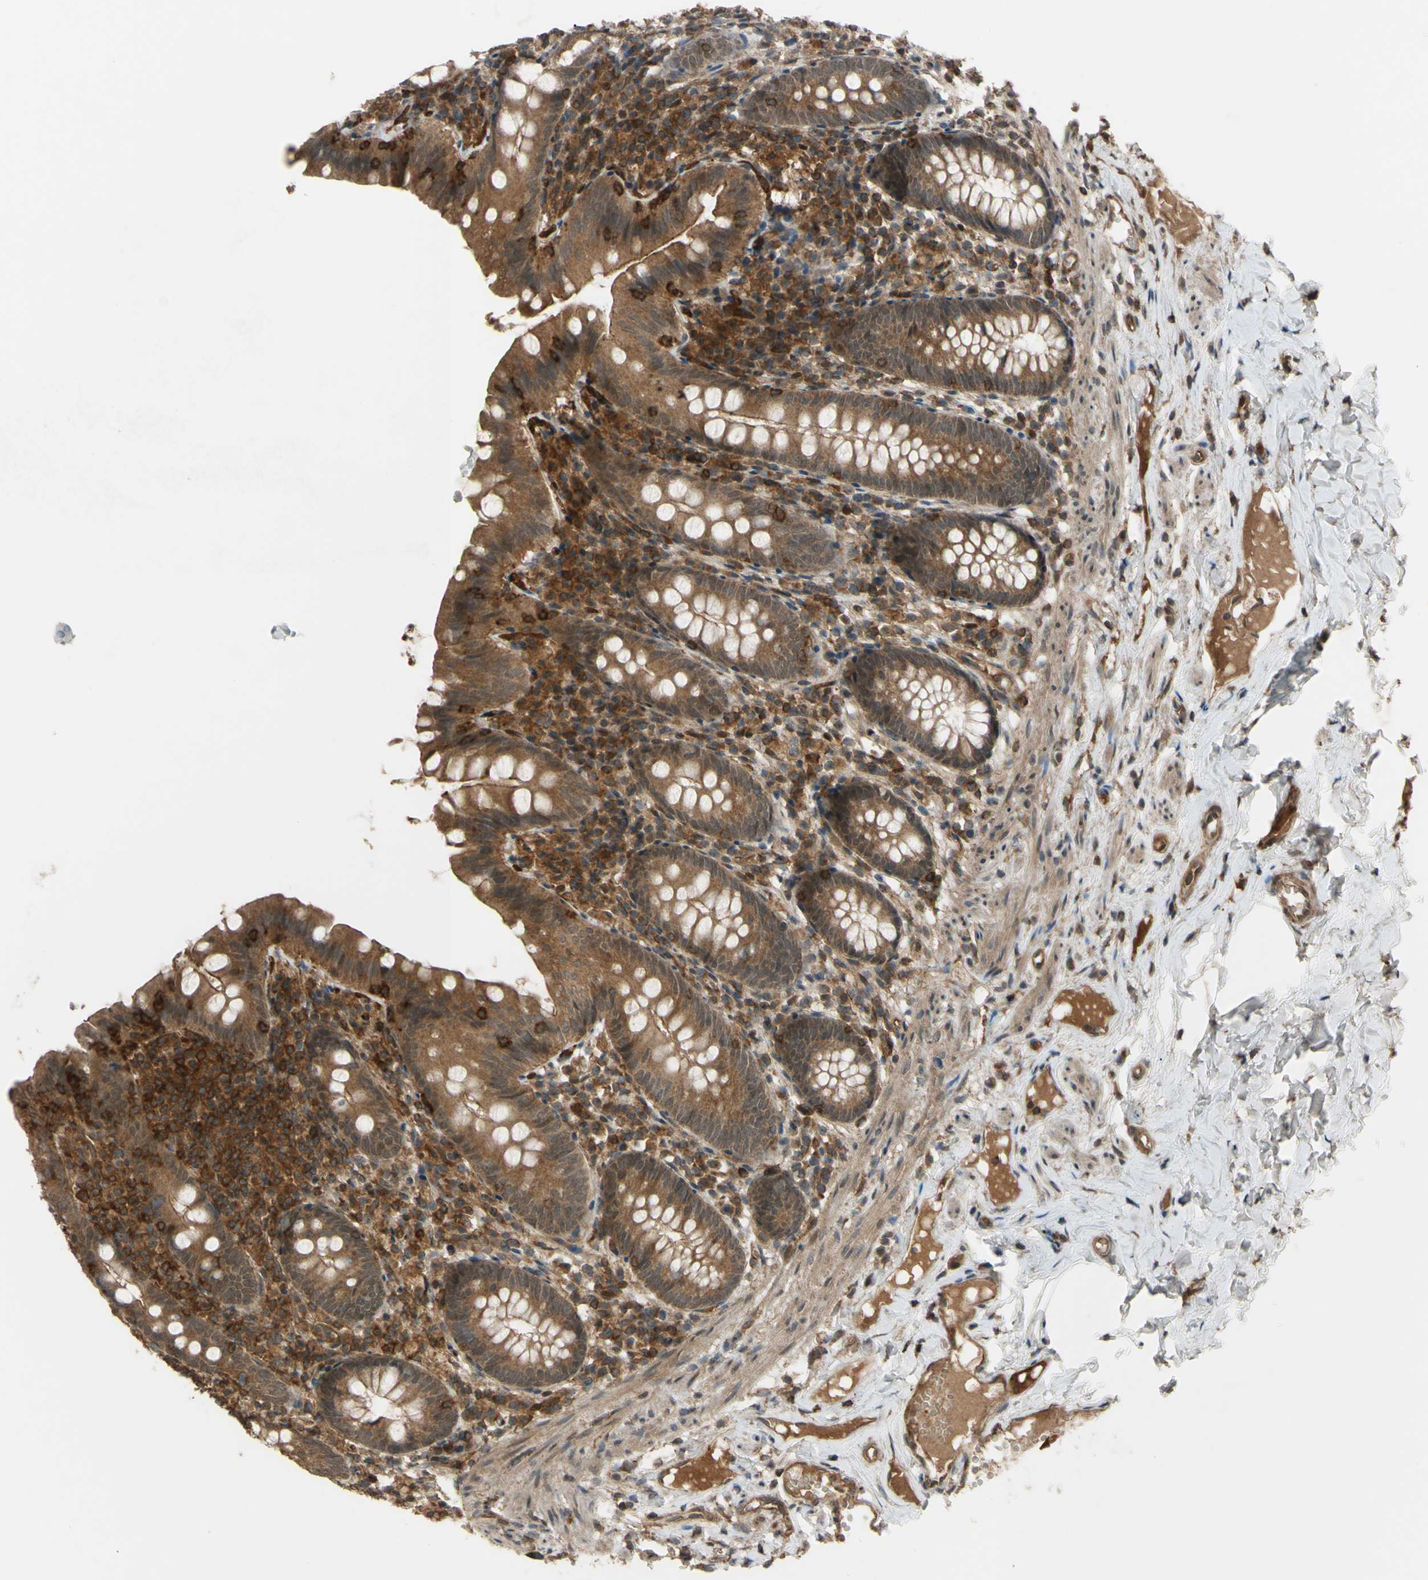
{"staining": {"intensity": "moderate", "quantity": ">75%", "location": "cytoplasmic/membranous"}, "tissue": "appendix", "cell_type": "Glandular cells", "image_type": "normal", "snomed": [{"axis": "morphology", "description": "Normal tissue, NOS"}, {"axis": "topography", "description": "Appendix"}], "caption": "Immunohistochemistry of normal appendix demonstrates medium levels of moderate cytoplasmic/membranous staining in about >75% of glandular cells.", "gene": "FLII", "patient": {"sex": "male", "age": 52}}